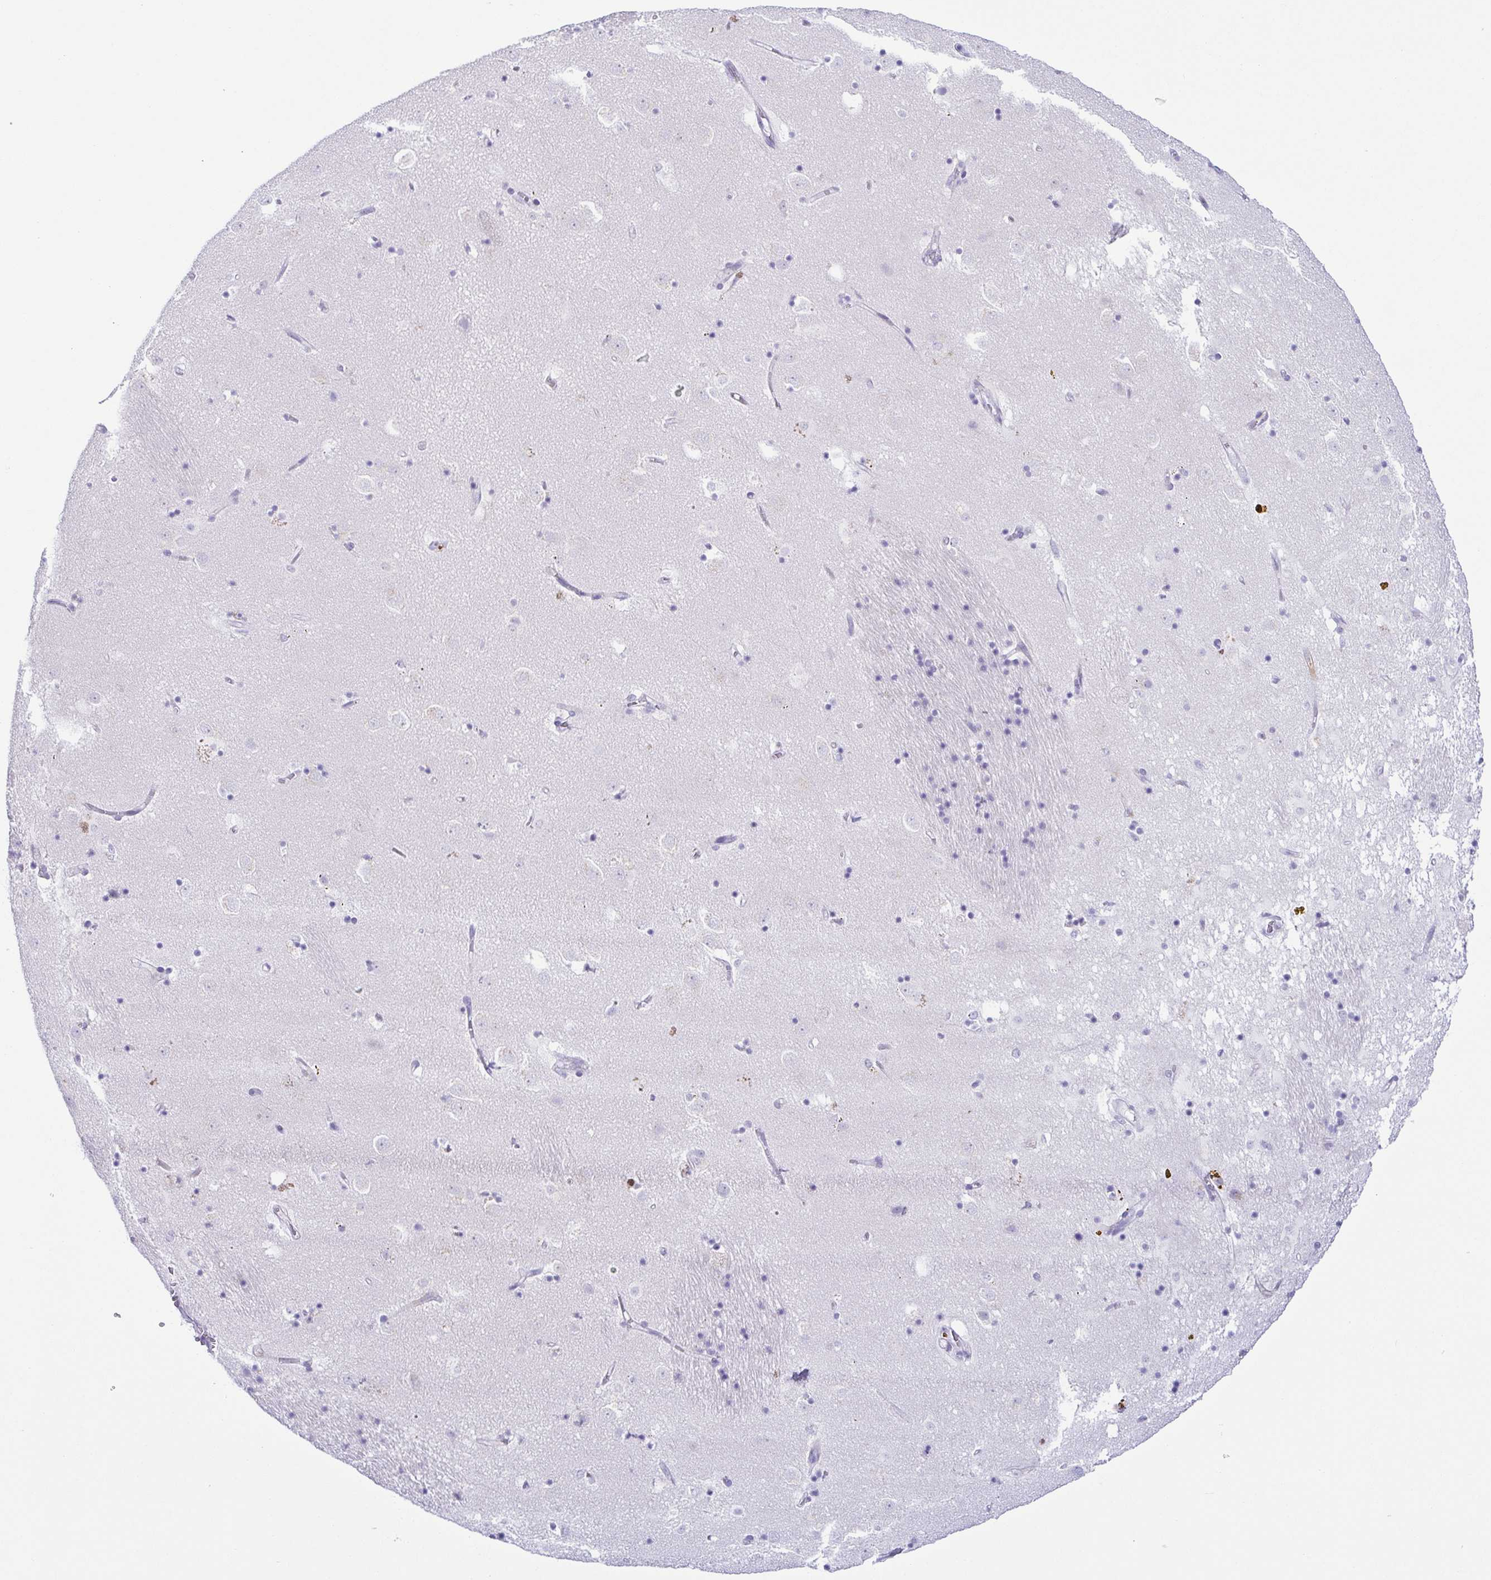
{"staining": {"intensity": "negative", "quantity": "none", "location": "none"}, "tissue": "caudate", "cell_type": "Glial cells", "image_type": "normal", "snomed": [{"axis": "morphology", "description": "Normal tissue, NOS"}, {"axis": "topography", "description": "Lateral ventricle wall"}], "caption": "This is a micrograph of immunohistochemistry (IHC) staining of normal caudate, which shows no expression in glial cells. (DAB IHC visualized using brightfield microscopy, high magnification).", "gene": "AZU1", "patient": {"sex": "male", "age": 58}}